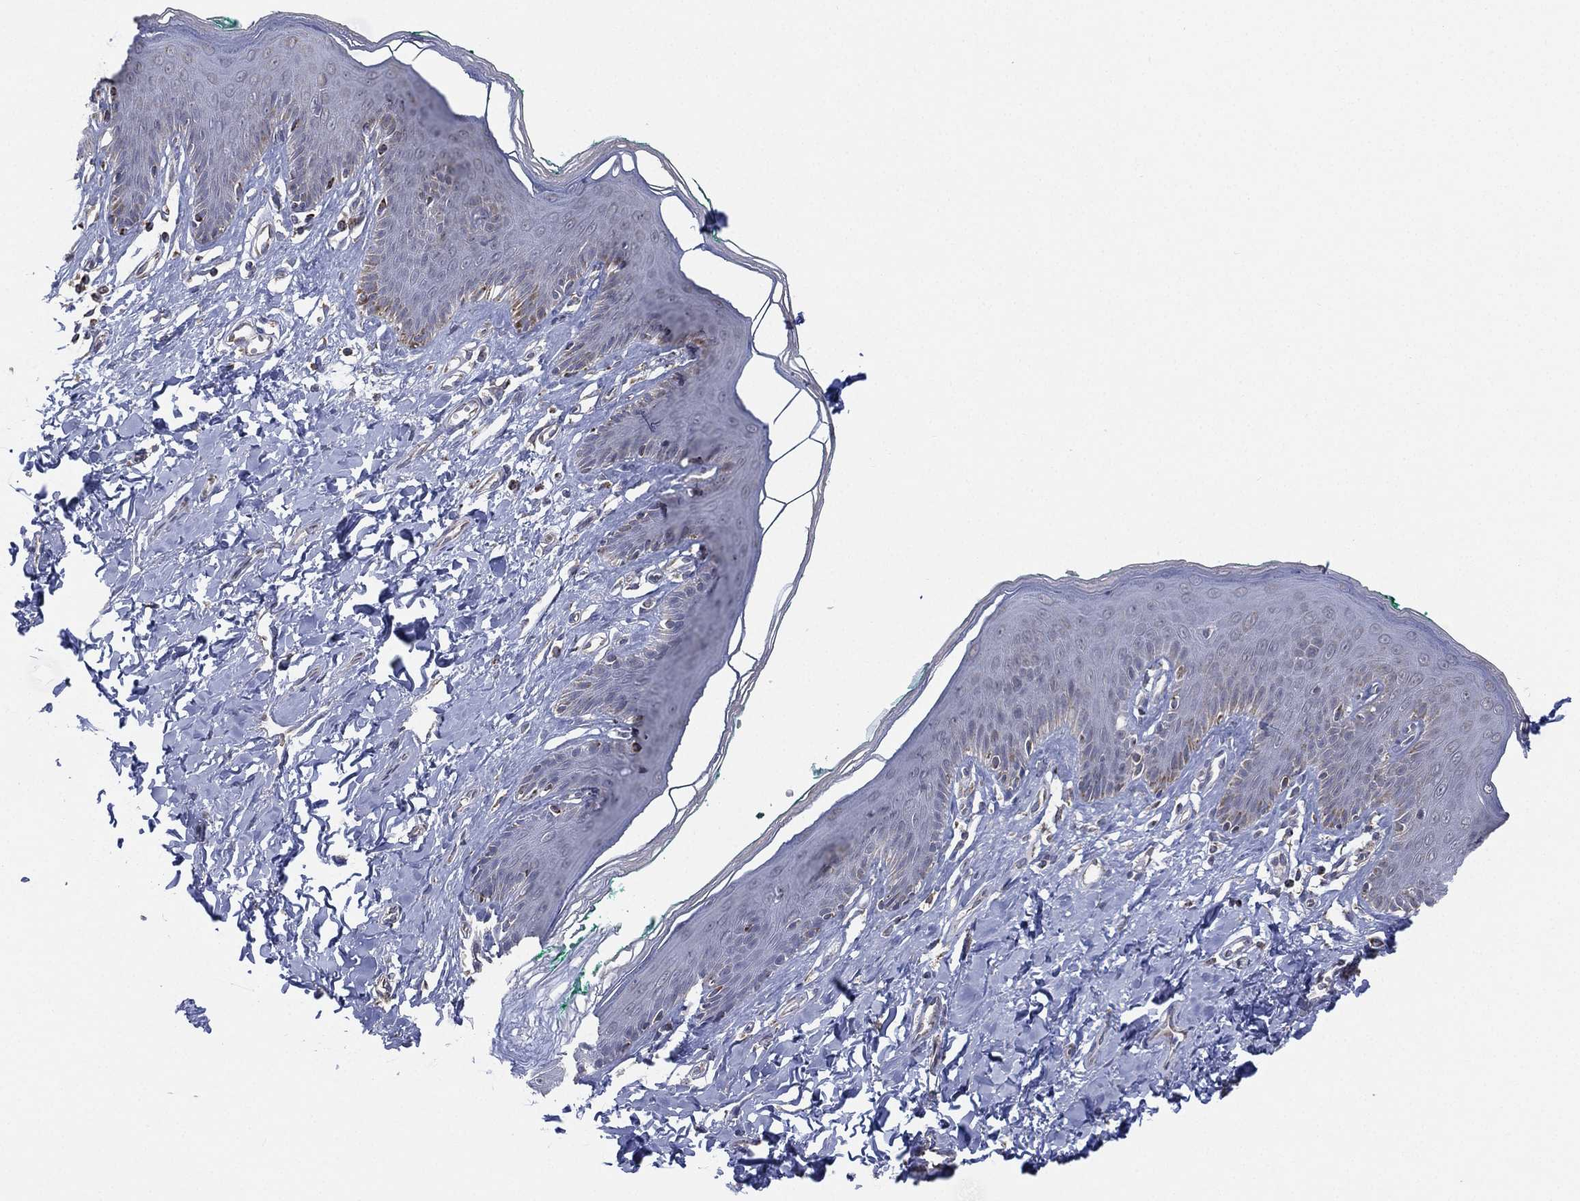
{"staining": {"intensity": "negative", "quantity": "none", "location": "none"}, "tissue": "skin", "cell_type": "Epidermal cells", "image_type": "normal", "snomed": [{"axis": "morphology", "description": "Normal tissue, NOS"}, {"axis": "topography", "description": "Vulva"}], "caption": "Immunohistochemistry micrograph of normal skin stained for a protein (brown), which exhibits no staining in epidermal cells.", "gene": "INA", "patient": {"sex": "female", "age": 66}}